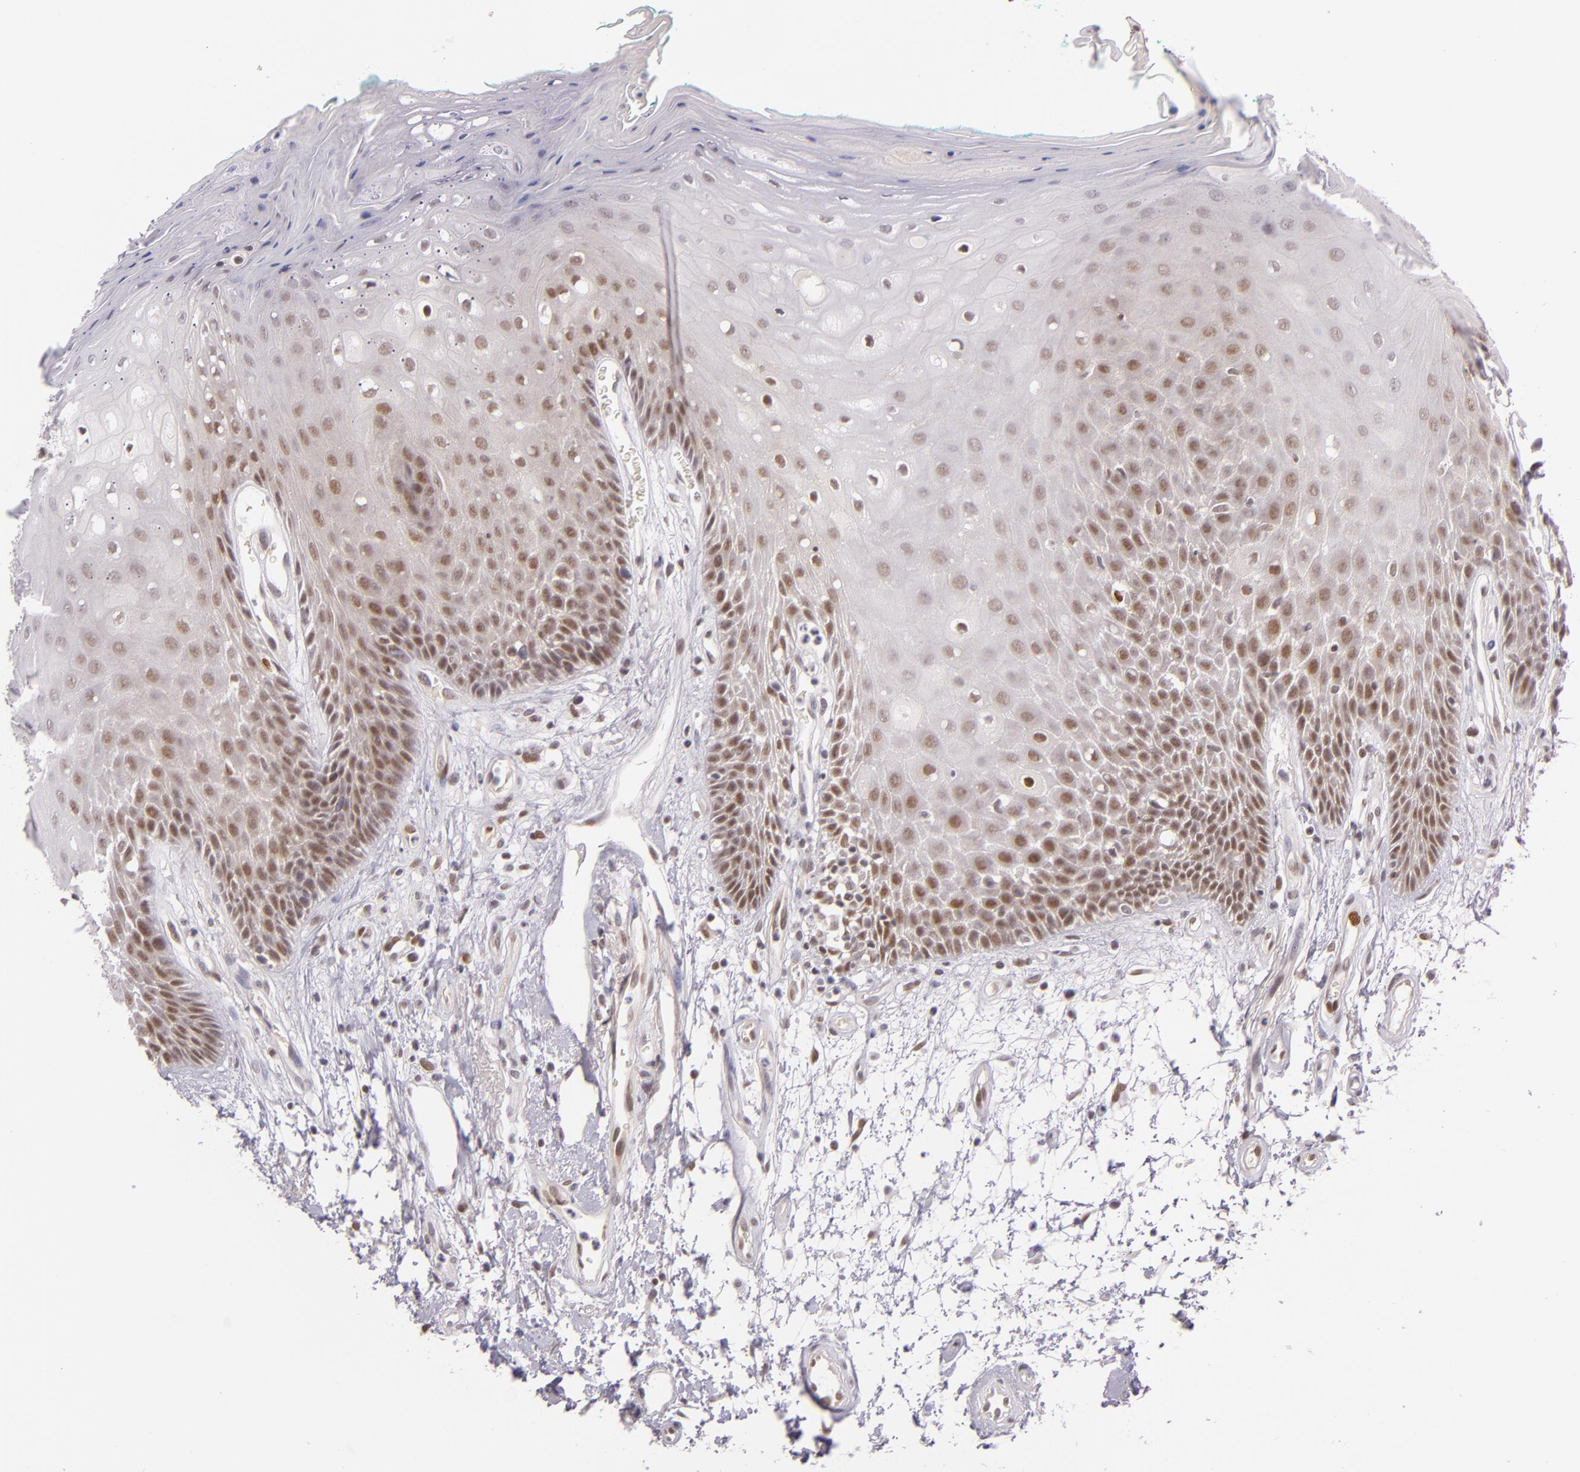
{"staining": {"intensity": "moderate", "quantity": "25%-75%", "location": "nuclear"}, "tissue": "oral mucosa", "cell_type": "Squamous epithelial cells", "image_type": "normal", "snomed": [{"axis": "morphology", "description": "Normal tissue, NOS"}, {"axis": "morphology", "description": "Squamous cell carcinoma, NOS"}, {"axis": "topography", "description": "Skeletal muscle"}, {"axis": "topography", "description": "Oral tissue"}, {"axis": "topography", "description": "Head-Neck"}], "caption": "Protein expression analysis of benign oral mucosa shows moderate nuclear positivity in about 25%-75% of squamous epithelial cells.", "gene": "BCL3", "patient": {"sex": "female", "age": 84}}